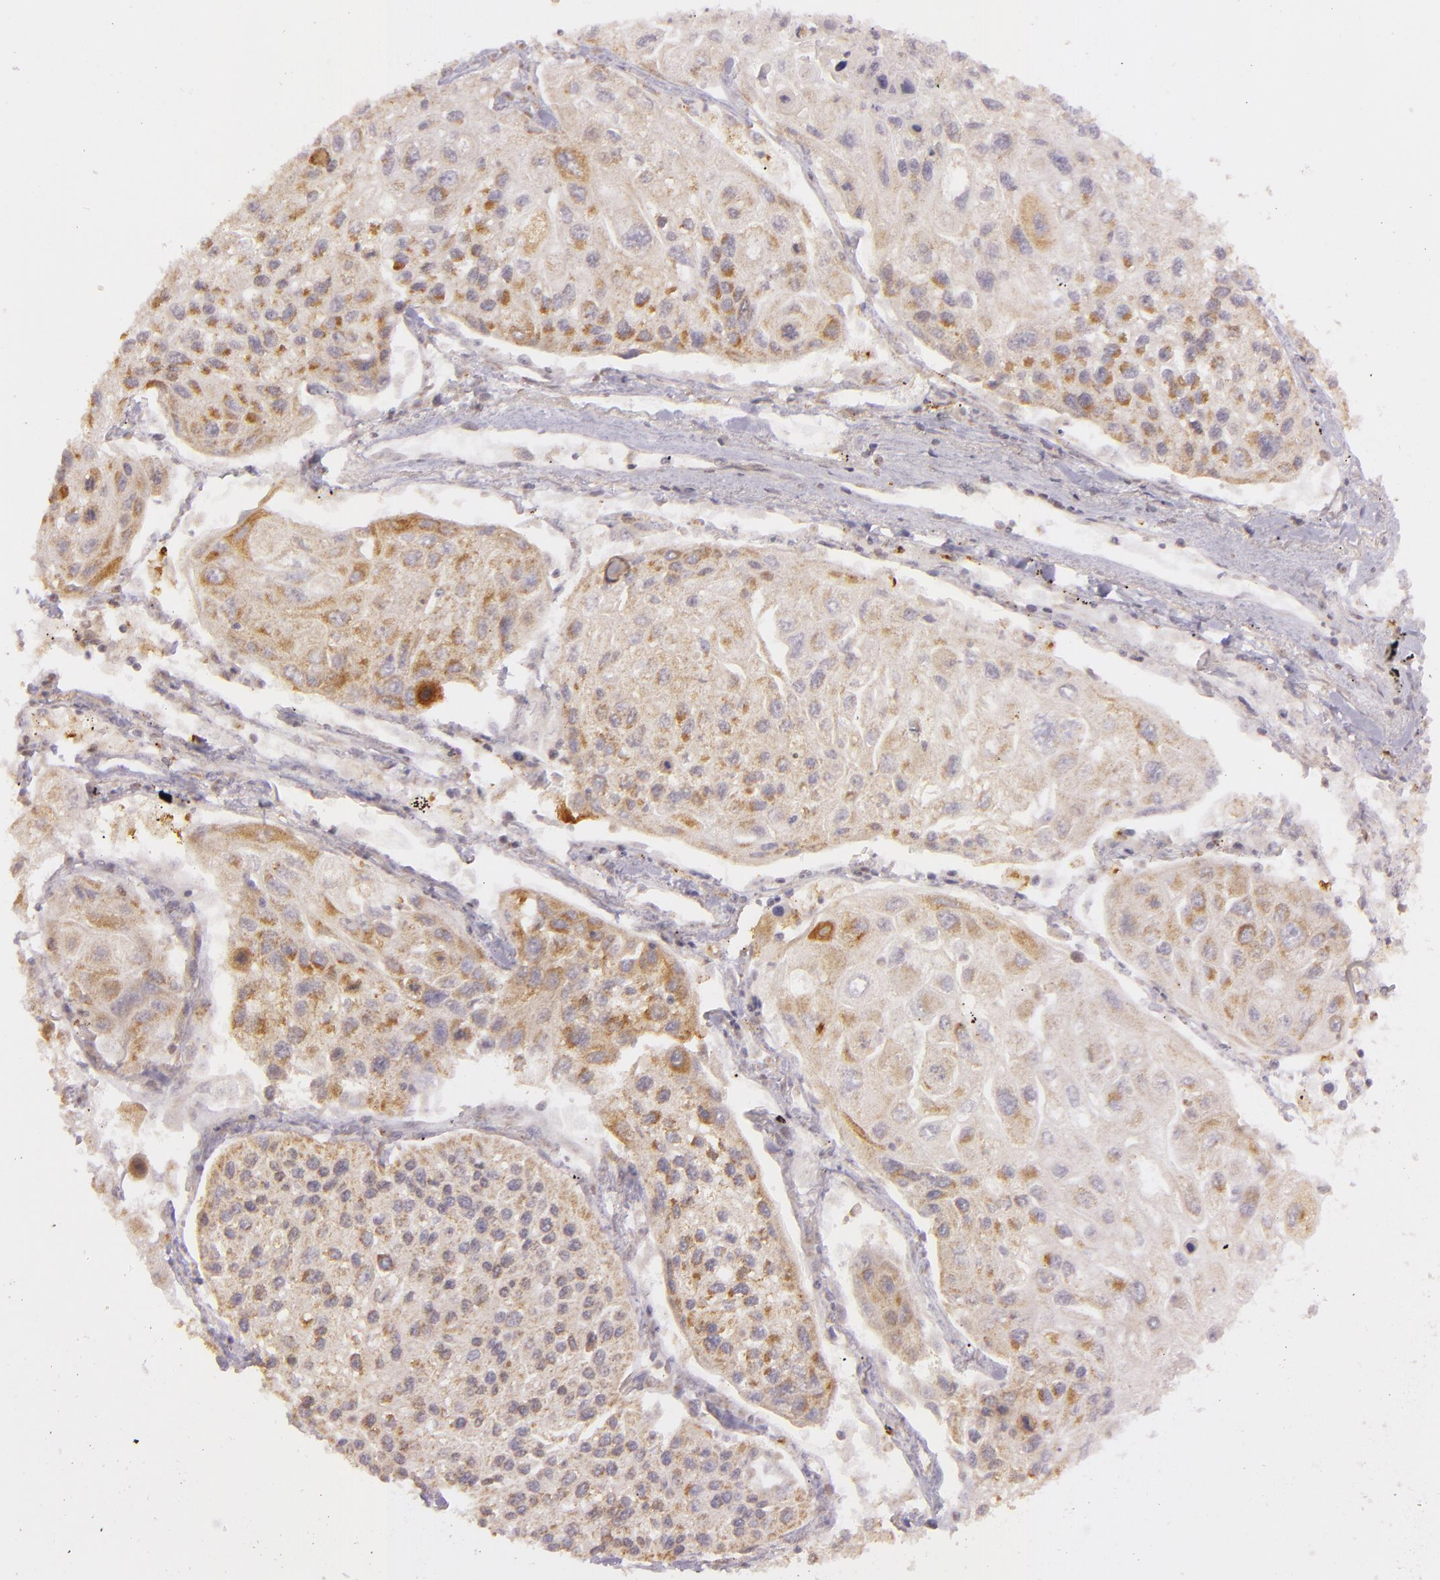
{"staining": {"intensity": "moderate", "quantity": ">75%", "location": "cytoplasmic/membranous"}, "tissue": "lung cancer", "cell_type": "Tumor cells", "image_type": "cancer", "snomed": [{"axis": "morphology", "description": "Squamous cell carcinoma, NOS"}, {"axis": "topography", "description": "Lung"}], "caption": "Immunohistochemical staining of lung cancer (squamous cell carcinoma) reveals moderate cytoplasmic/membranous protein staining in about >75% of tumor cells.", "gene": "LGMN", "patient": {"sex": "male", "age": 75}}